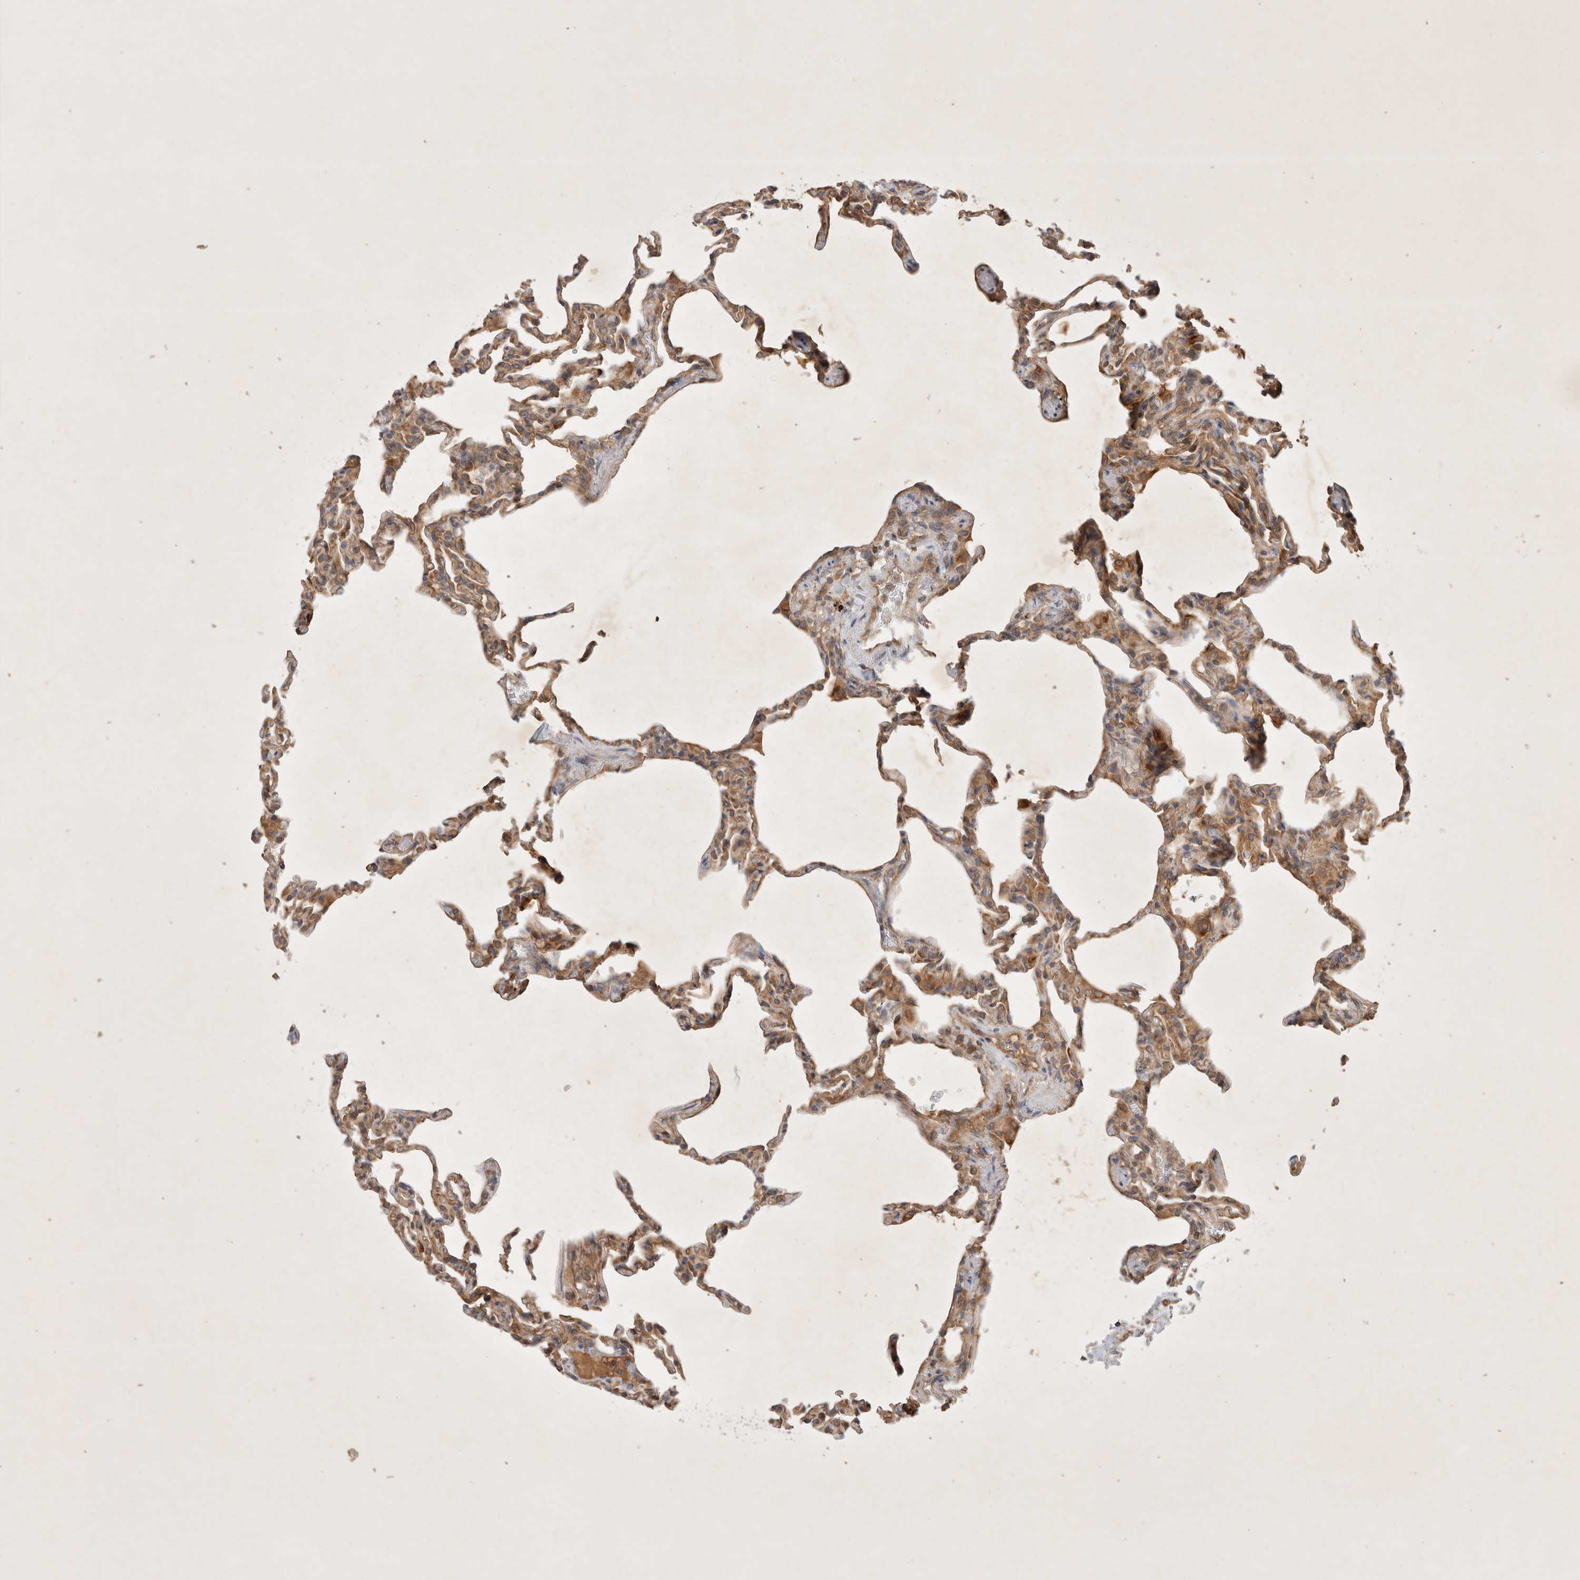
{"staining": {"intensity": "moderate", "quantity": ">75%", "location": "cytoplasmic/membranous"}, "tissue": "lung", "cell_type": "Alveolar cells", "image_type": "normal", "snomed": [{"axis": "morphology", "description": "Normal tissue, NOS"}, {"axis": "topography", "description": "Lung"}], "caption": "Immunohistochemical staining of benign lung displays medium levels of moderate cytoplasmic/membranous positivity in approximately >75% of alveolar cells. Using DAB (brown) and hematoxylin (blue) stains, captured at high magnification using brightfield microscopy.", "gene": "YES1", "patient": {"sex": "male", "age": 20}}